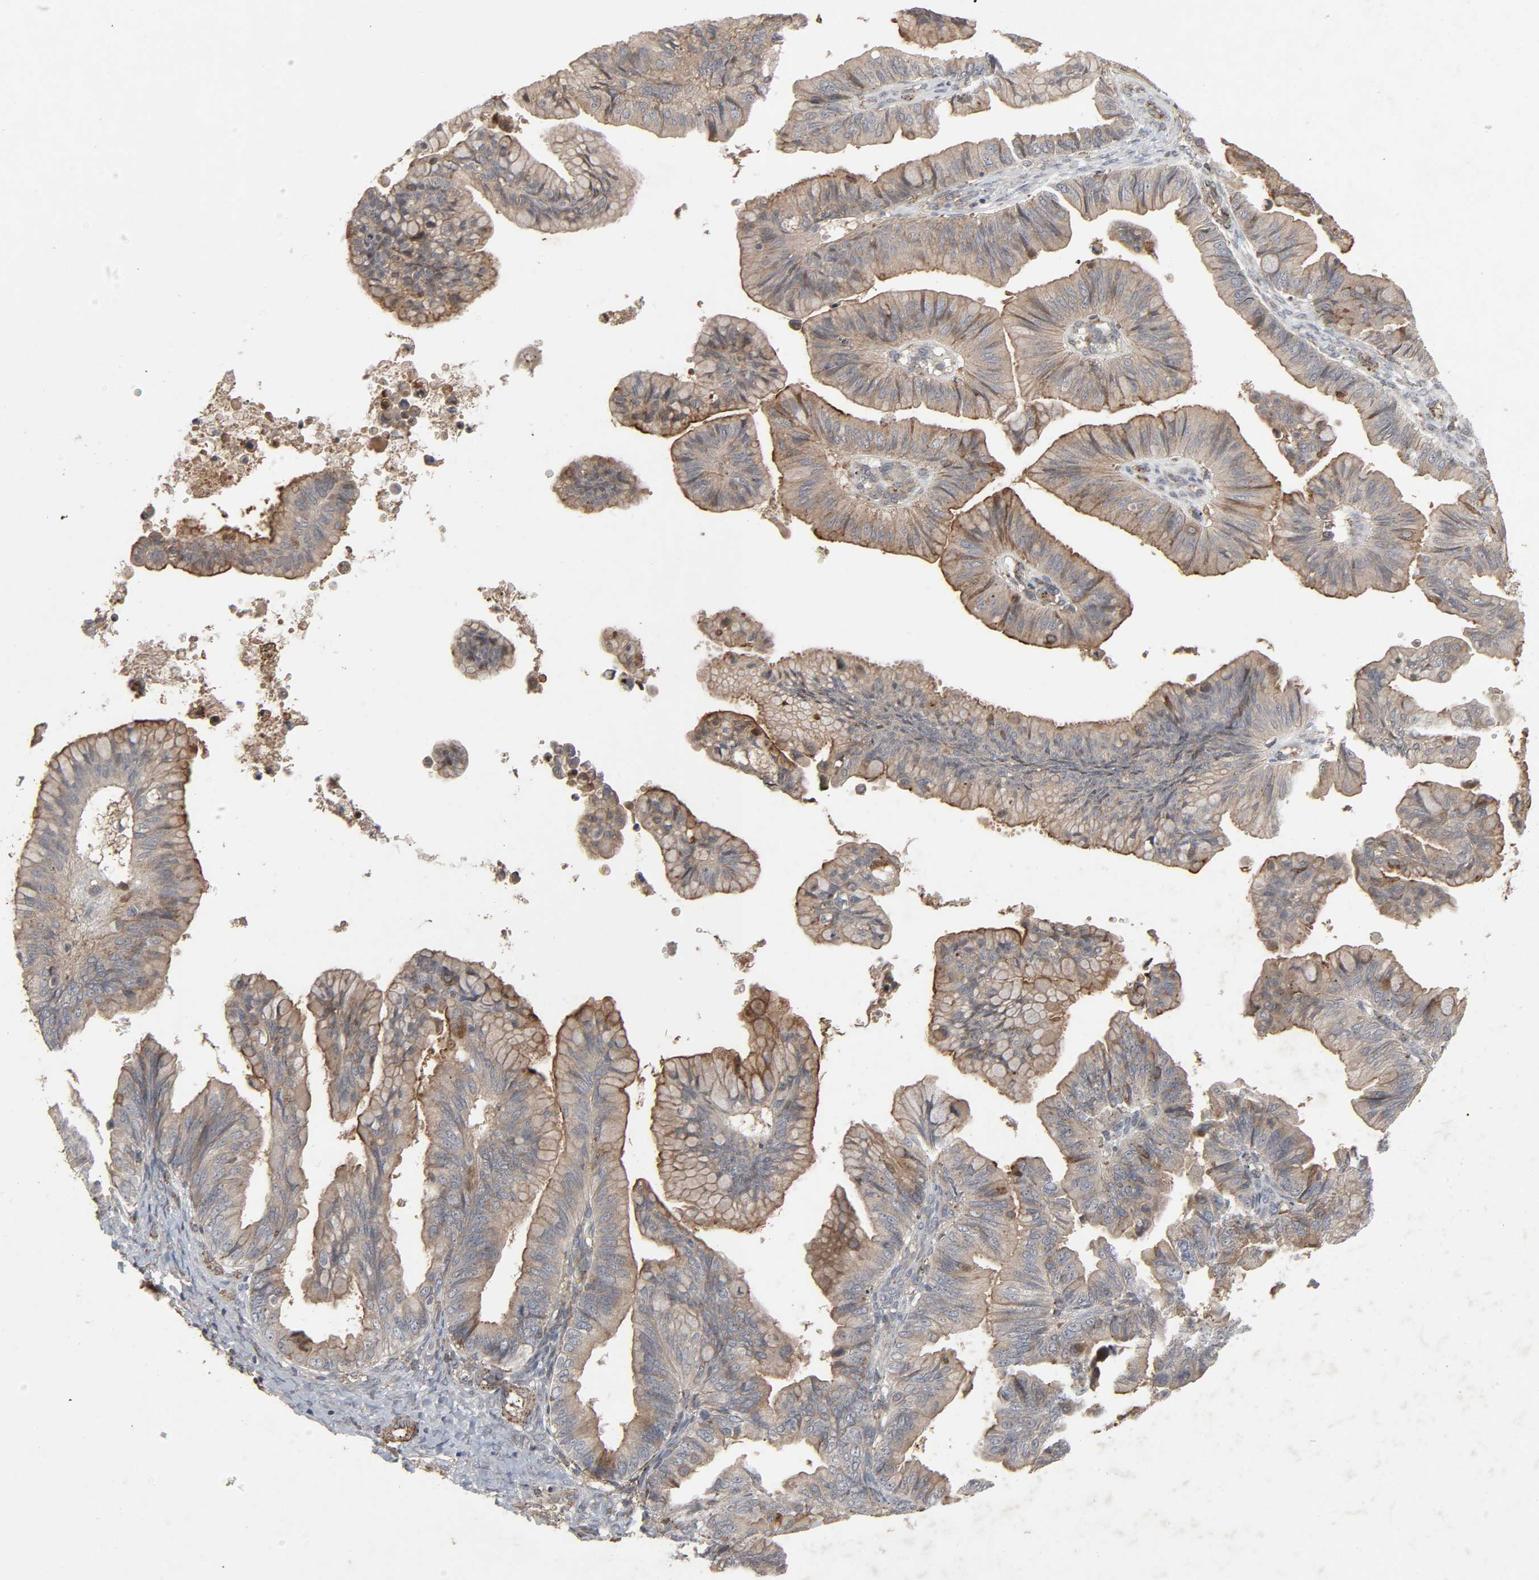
{"staining": {"intensity": "moderate", "quantity": ">75%", "location": "cytoplasmic/membranous"}, "tissue": "ovarian cancer", "cell_type": "Tumor cells", "image_type": "cancer", "snomed": [{"axis": "morphology", "description": "Cystadenocarcinoma, mucinous, NOS"}, {"axis": "topography", "description": "Ovary"}], "caption": "Immunohistochemistry (IHC) of human ovarian cancer displays medium levels of moderate cytoplasmic/membranous positivity in about >75% of tumor cells.", "gene": "ADCY4", "patient": {"sex": "female", "age": 36}}